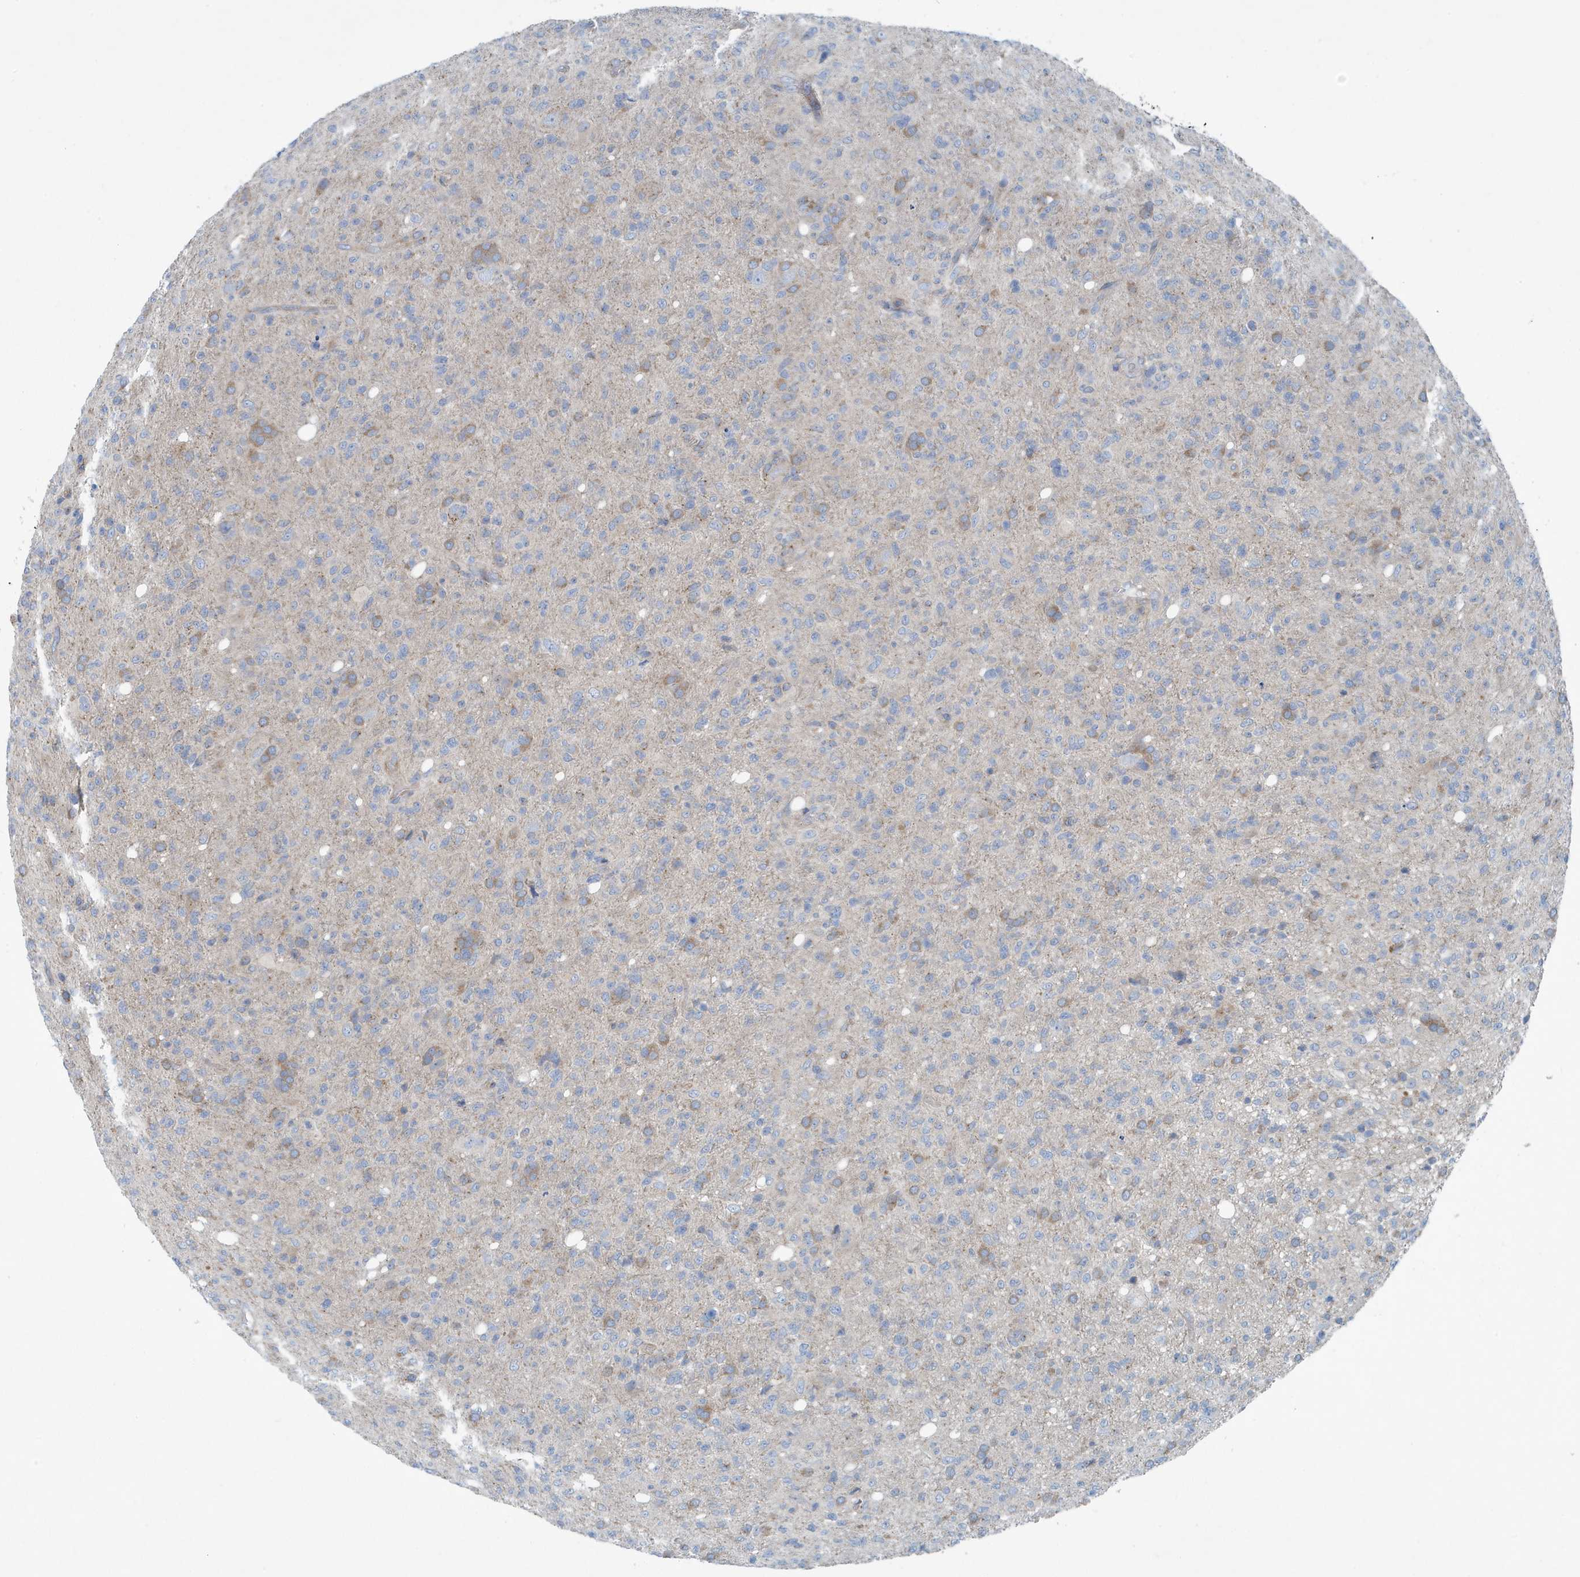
{"staining": {"intensity": "weak", "quantity": "<25%", "location": "cytoplasmic/membranous"}, "tissue": "glioma", "cell_type": "Tumor cells", "image_type": "cancer", "snomed": [{"axis": "morphology", "description": "Glioma, malignant, High grade"}, {"axis": "topography", "description": "Brain"}], "caption": "A photomicrograph of high-grade glioma (malignant) stained for a protein displays no brown staining in tumor cells.", "gene": "PPM1M", "patient": {"sex": "female", "age": 57}}